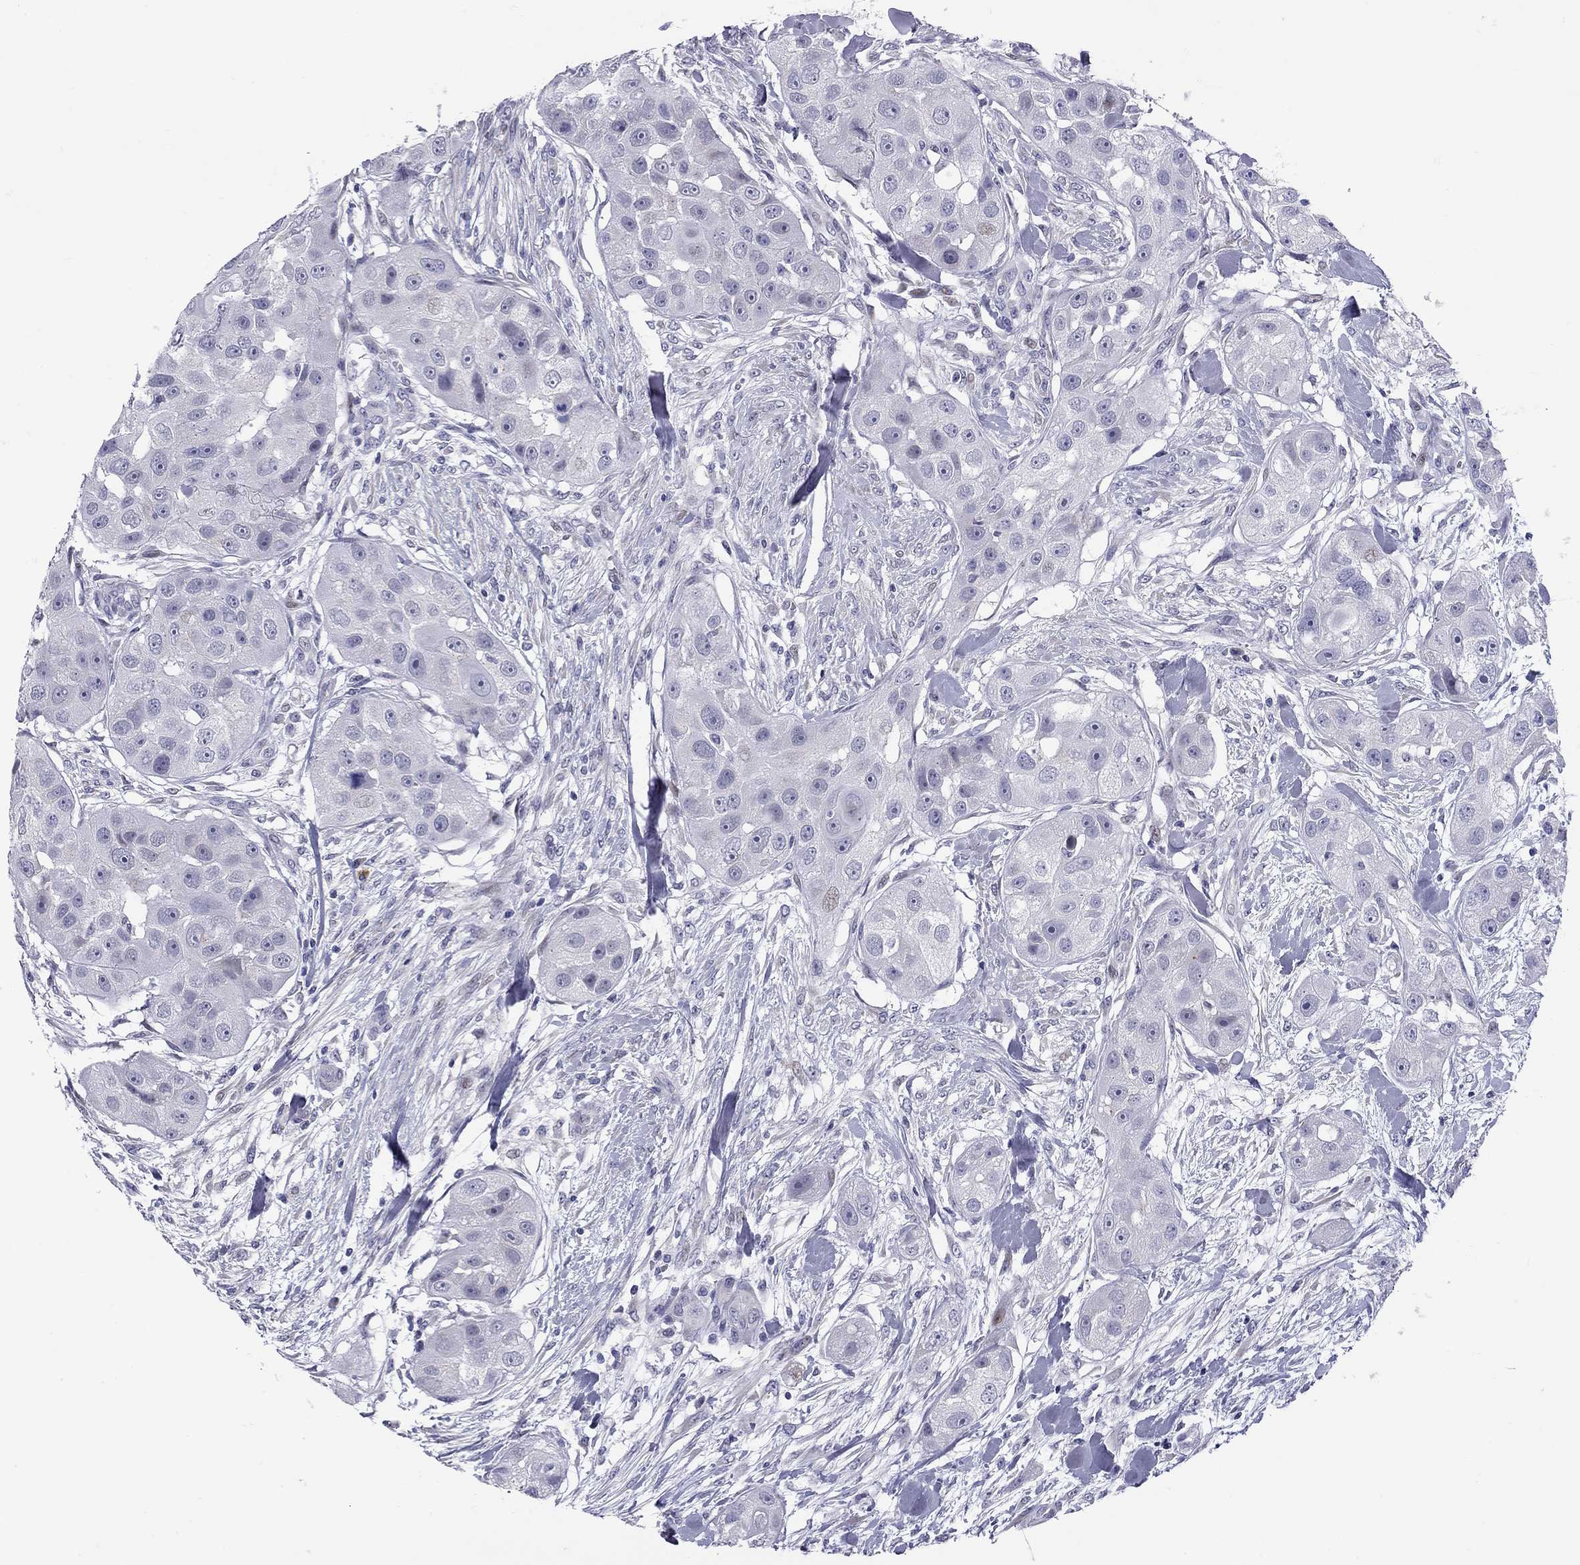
{"staining": {"intensity": "negative", "quantity": "none", "location": "none"}, "tissue": "head and neck cancer", "cell_type": "Tumor cells", "image_type": "cancer", "snomed": [{"axis": "morphology", "description": "Squamous cell carcinoma, NOS"}, {"axis": "topography", "description": "Head-Neck"}], "caption": "There is no significant expression in tumor cells of squamous cell carcinoma (head and neck).", "gene": "C8orf88", "patient": {"sex": "male", "age": 51}}